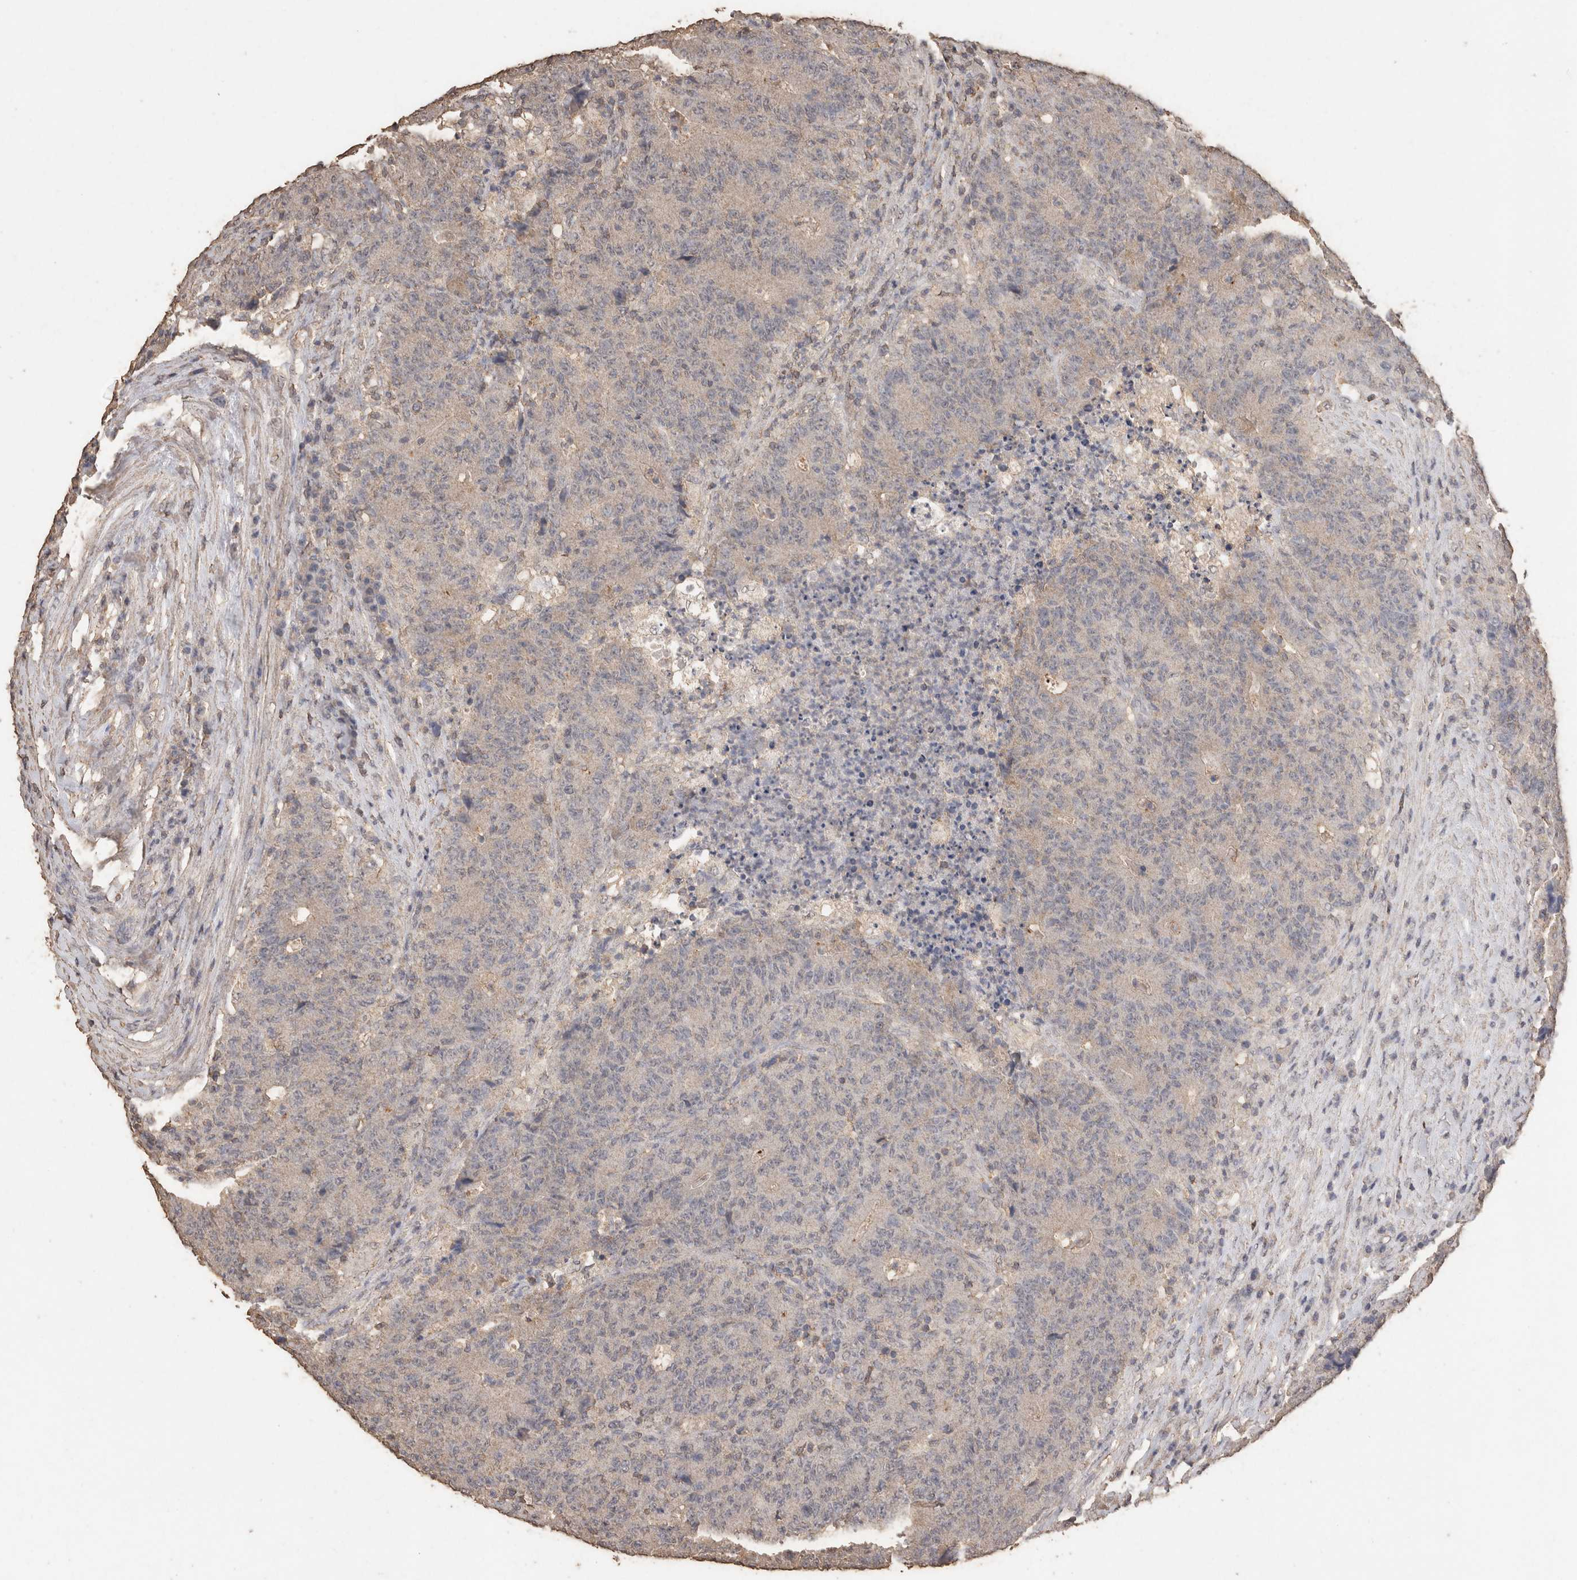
{"staining": {"intensity": "weak", "quantity": "<25%", "location": "cytoplasmic/membranous"}, "tissue": "colorectal cancer", "cell_type": "Tumor cells", "image_type": "cancer", "snomed": [{"axis": "morphology", "description": "Normal tissue, NOS"}, {"axis": "morphology", "description": "Adenocarcinoma, NOS"}, {"axis": "topography", "description": "Colon"}], "caption": "Adenocarcinoma (colorectal) was stained to show a protein in brown. There is no significant expression in tumor cells. (Brightfield microscopy of DAB (3,3'-diaminobenzidine) immunohistochemistry at high magnification).", "gene": "CX3CL1", "patient": {"sex": "female", "age": 75}}